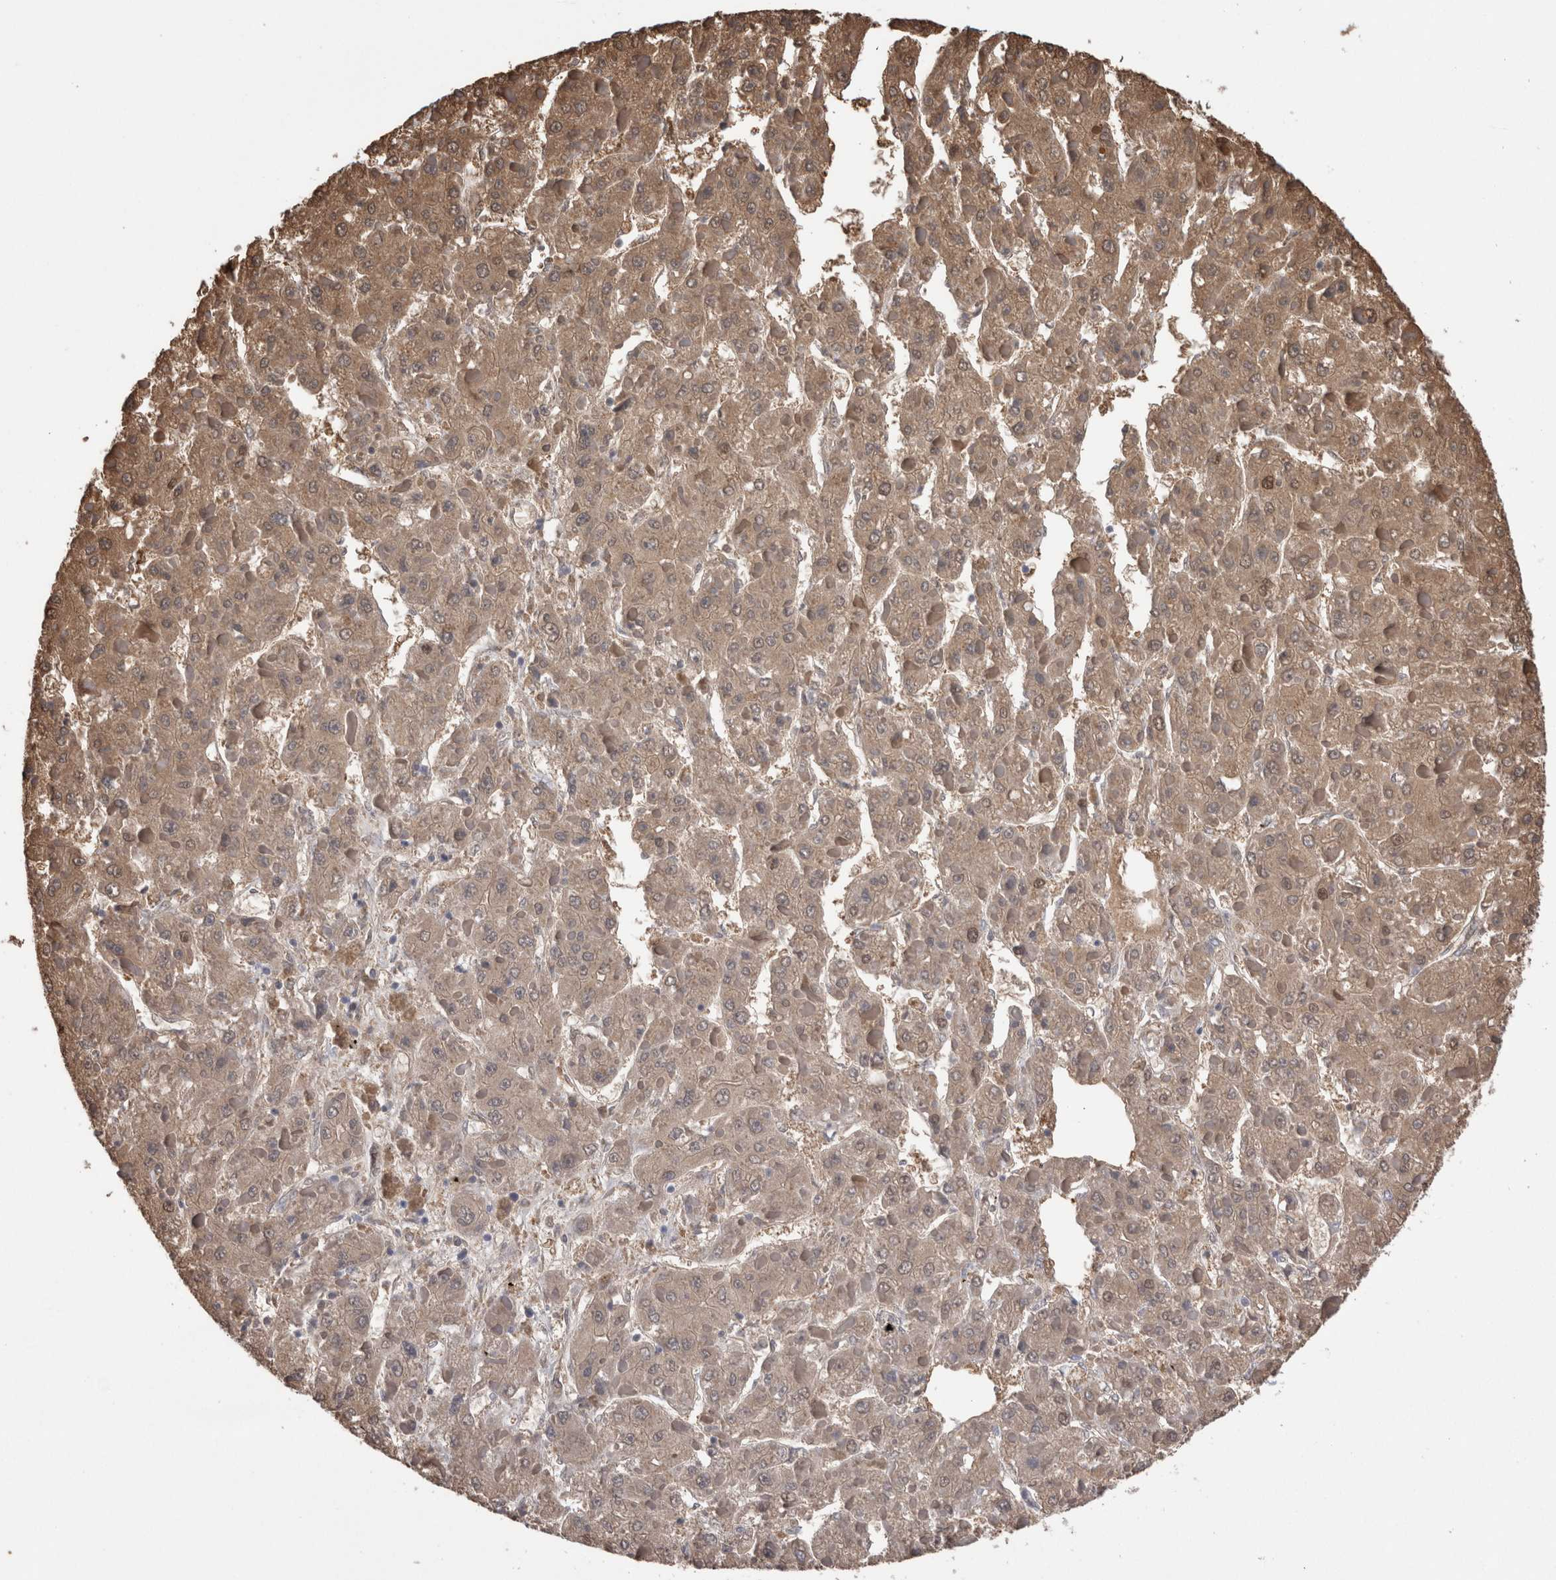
{"staining": {"intensity": "weak", "quantity": ">75%", "location": "cytoplasmic/membranous,nuclear"}, "tissue": "liver cancer", "cell_type": "Tumor cells", "image_type": "cancer", "snomed": [{"axis": "morphology", "description": "Carcinoma, Hepatocellular, NOS"}, {"axis": "topography", "description": "Liver"}], "caption": "Immunohistochemical staining of human liver cancer (hepatocellular carcinoma) exhibits low levels of weak cytoplasmic/membranous and nuclear staining in about >75% of tumor cells.", "gene": "CA8", "patient": {"sex": "female", "age": 73}}